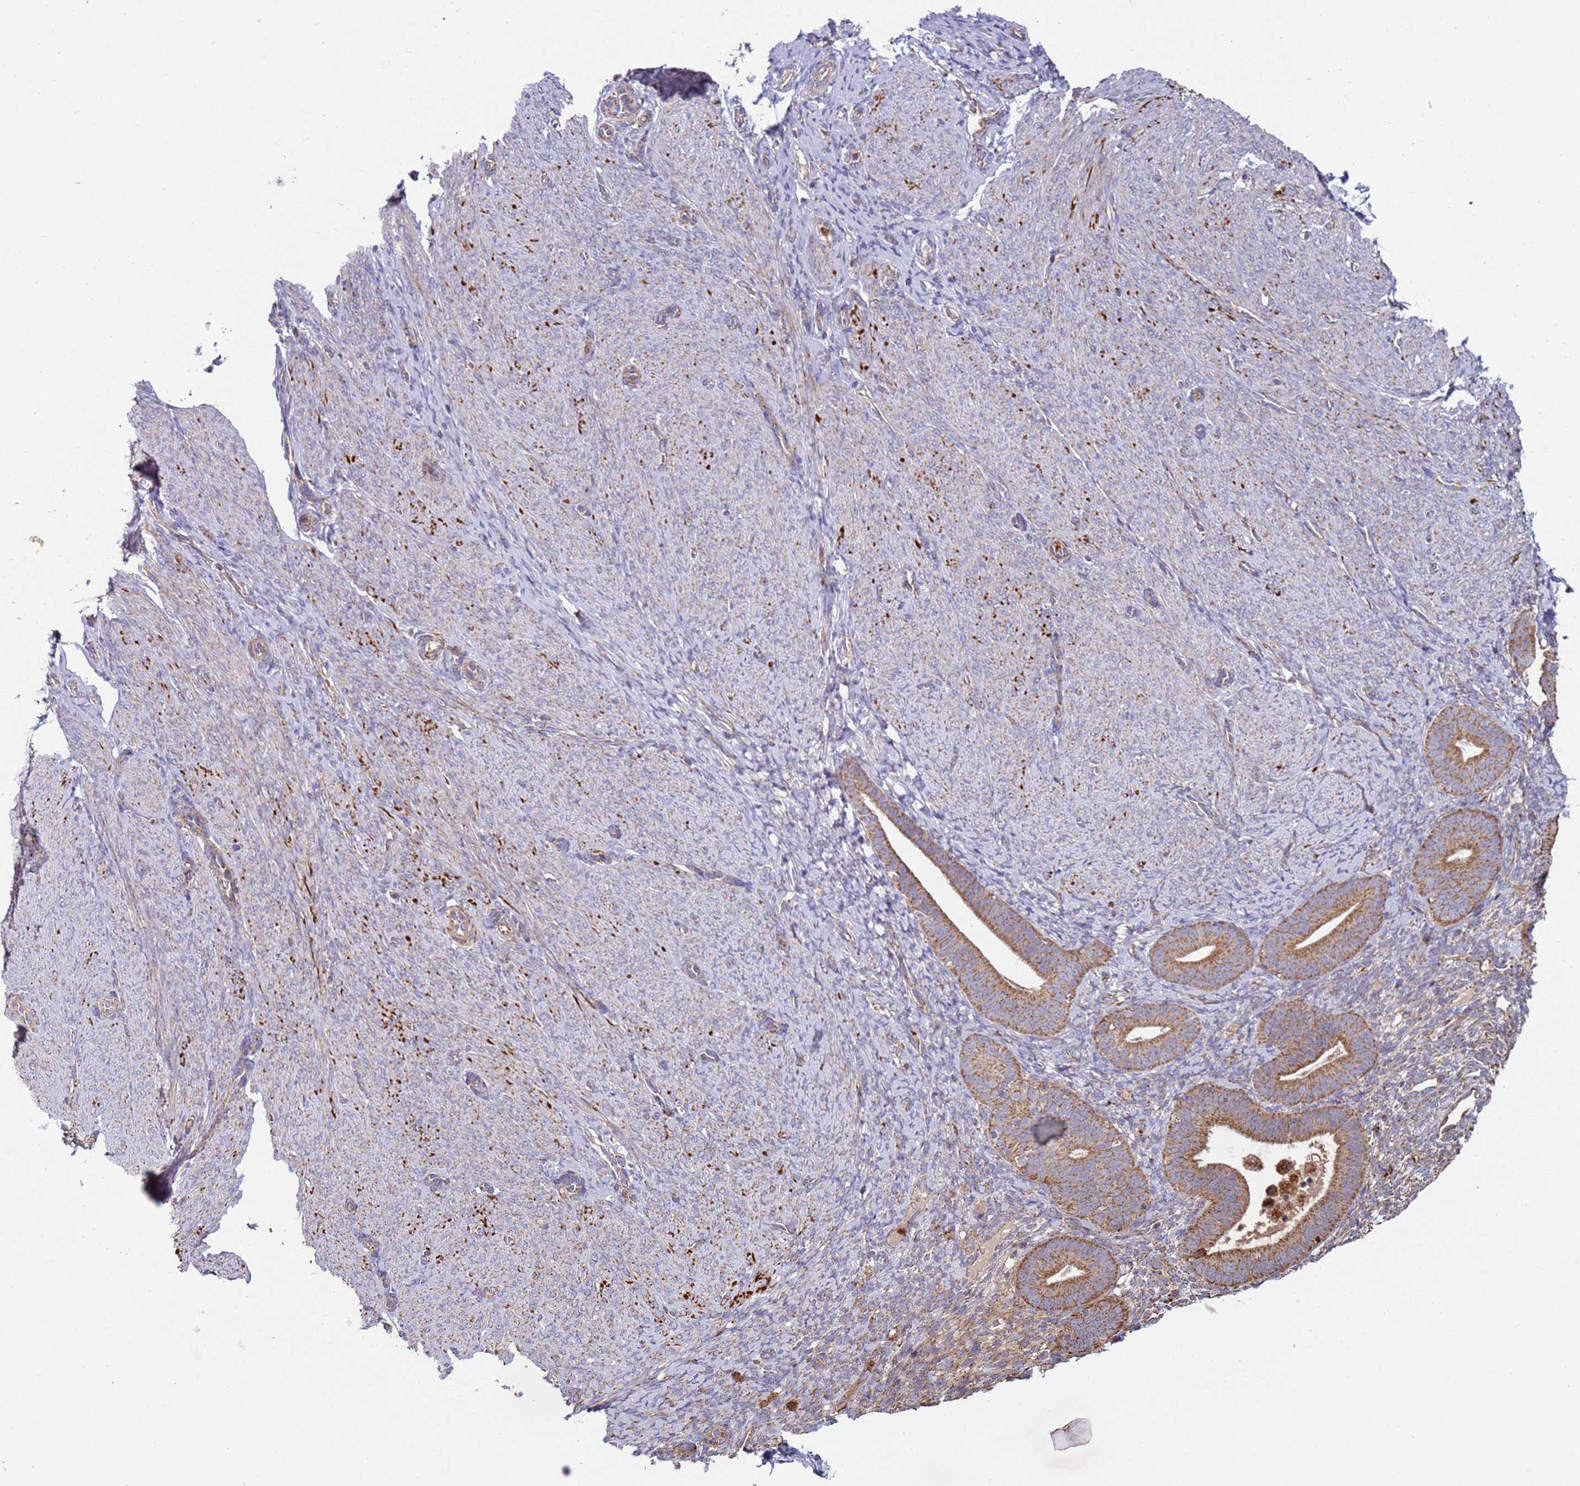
{"staining": {"intensity": "moderate", "quantity": "25%-75%", "location": "cytoplasmic/membranous"}, "tissue": "endometrium", "cell_type": "Cells in endometrial stroma", "image_type": "normal", "snomed": [{"axis": "morphology", "description": "Normal tissue, NOS"}, {"axis": "topography", "description": "Endometrium"}], "caption": "Cells in endometrial stroma display medium levels of moderate cytoplasmic/membranous expression in about 25%-75% of cells in normal endometrium.", "gene": "FBXO33", "patient": {"sex": "female", "age": 65}}